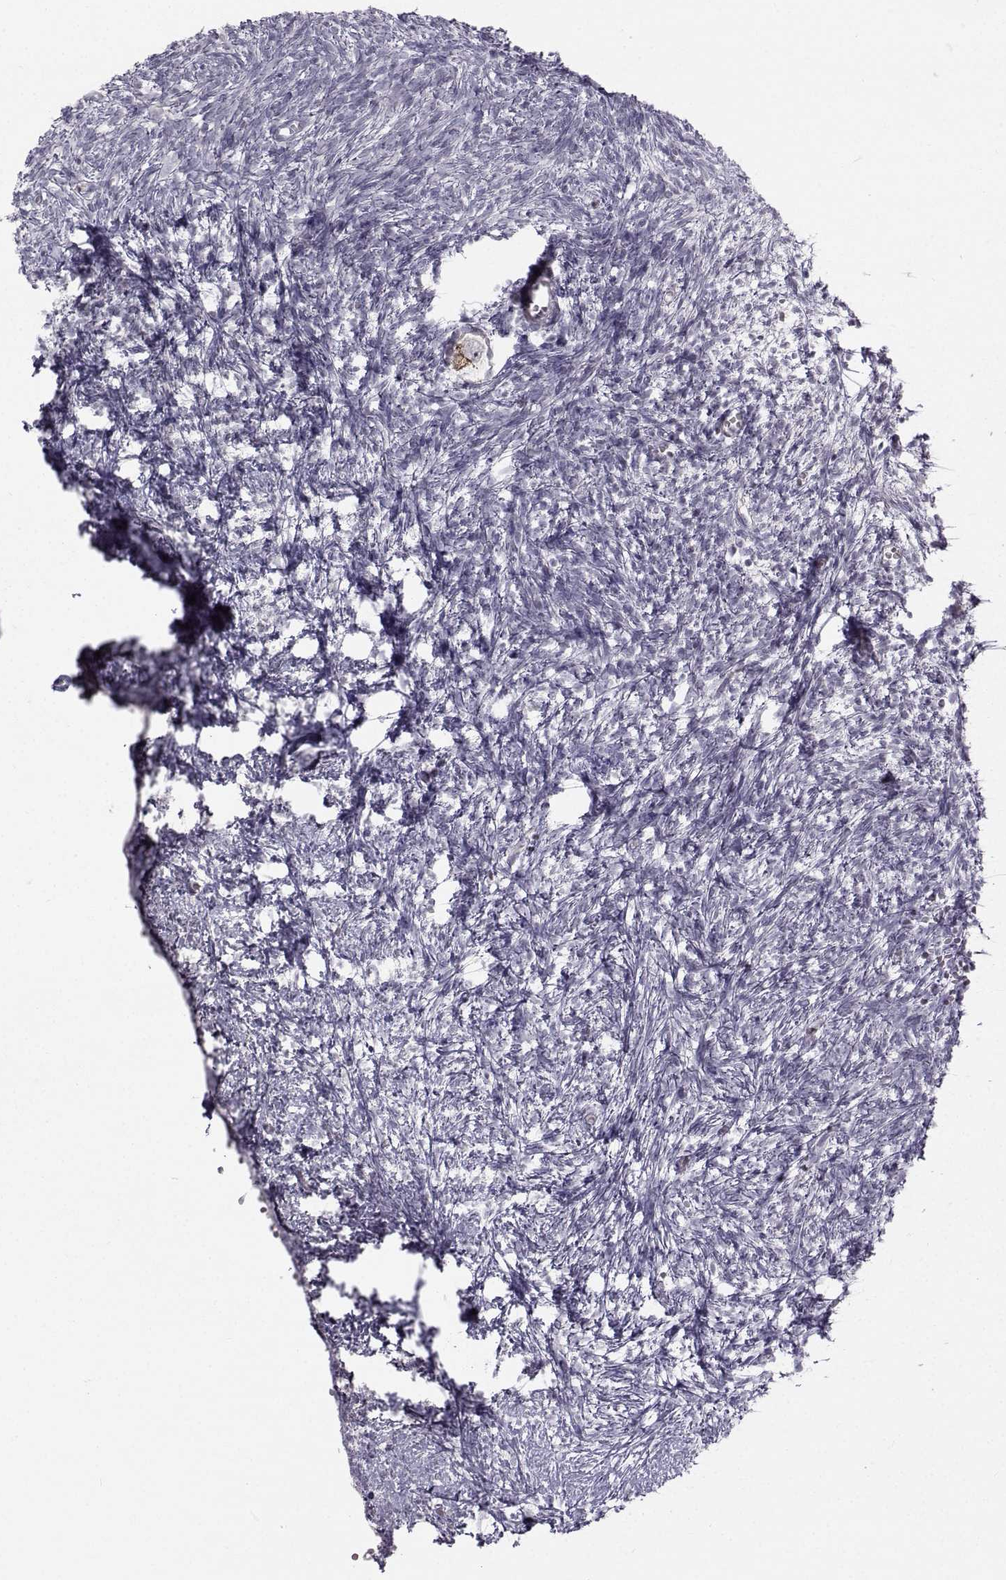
{"staining": {"intensity": "negative", "quantity": "none", "location": "none"}, "tissue": "ovary", "cell_type": "Follicle cells", "image_type": "normal", "snomed": [{"axis": "morphology", "description": "Normal tissue, NOS"}, {"axis": "topography", "description": "Ovary"}], "caption": "Immunohistochemistry (IHC) of benign human ovary reveals no expression in follicle cells.", "gene": "LRP8", "patient": {"sex": "female", "age": 43}}